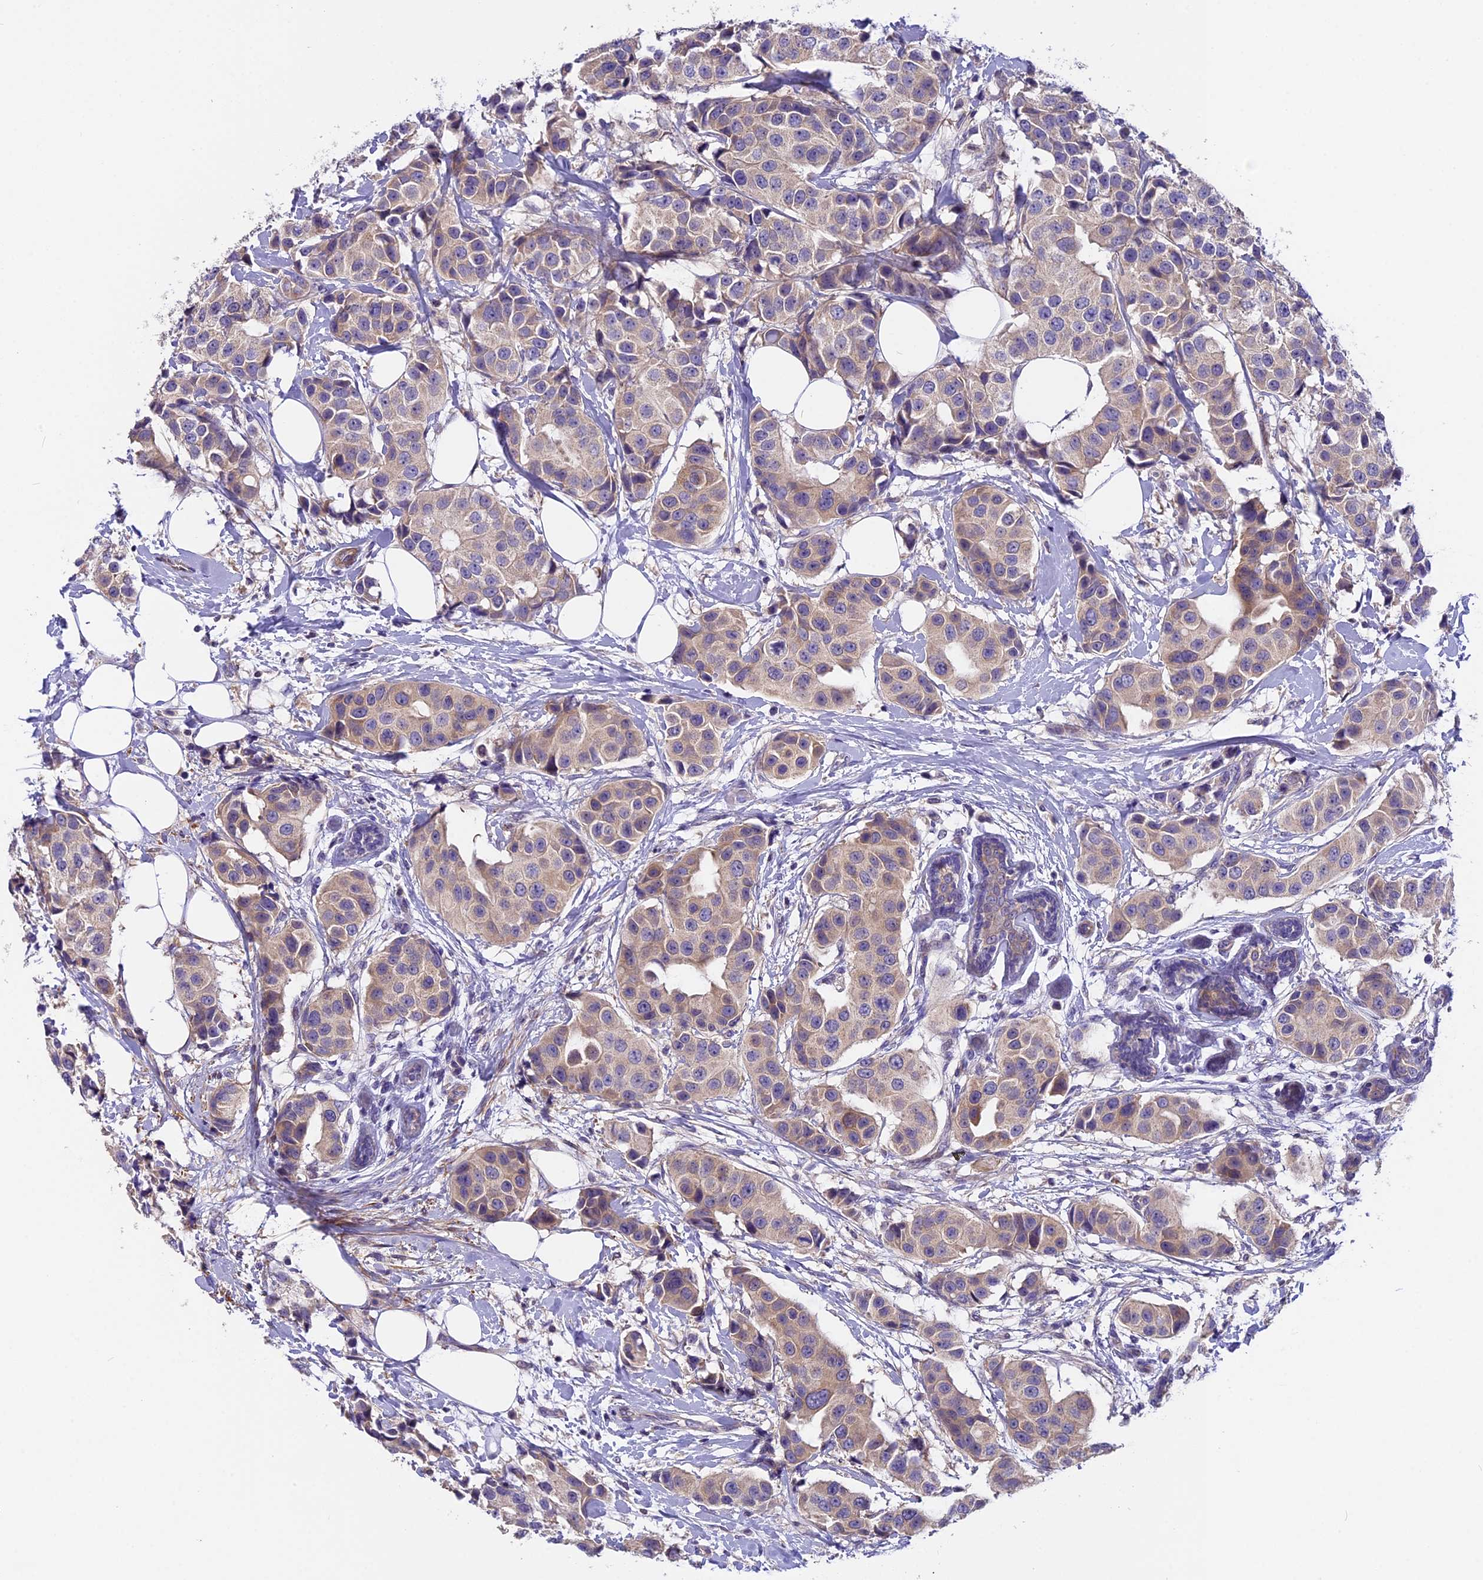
{"staining": {"intensity": "moderate", "quantity": ">75%", "location": "cytoplasmic/membranous"}, "tissue": "breast cancer", "cell_type": "Tumor cells", "image_type": "cancer", "snomed": [{"axis": "morphology", "description": "Normal tissue, NOS"}, {"axis": "morphology", "description": "Duct carcinoma"}, {"axis": "topography", "description": "Breast"}], "caption": "IHC (DAB (3,3'-diaminobenzidine)) staining of human breast cancer displays moderate cytoplasmic/membranous protein staining in approximately >75% of tumor cells.", "gene": "FAM98C", "patient": {"sex": "female", "age": 39}}